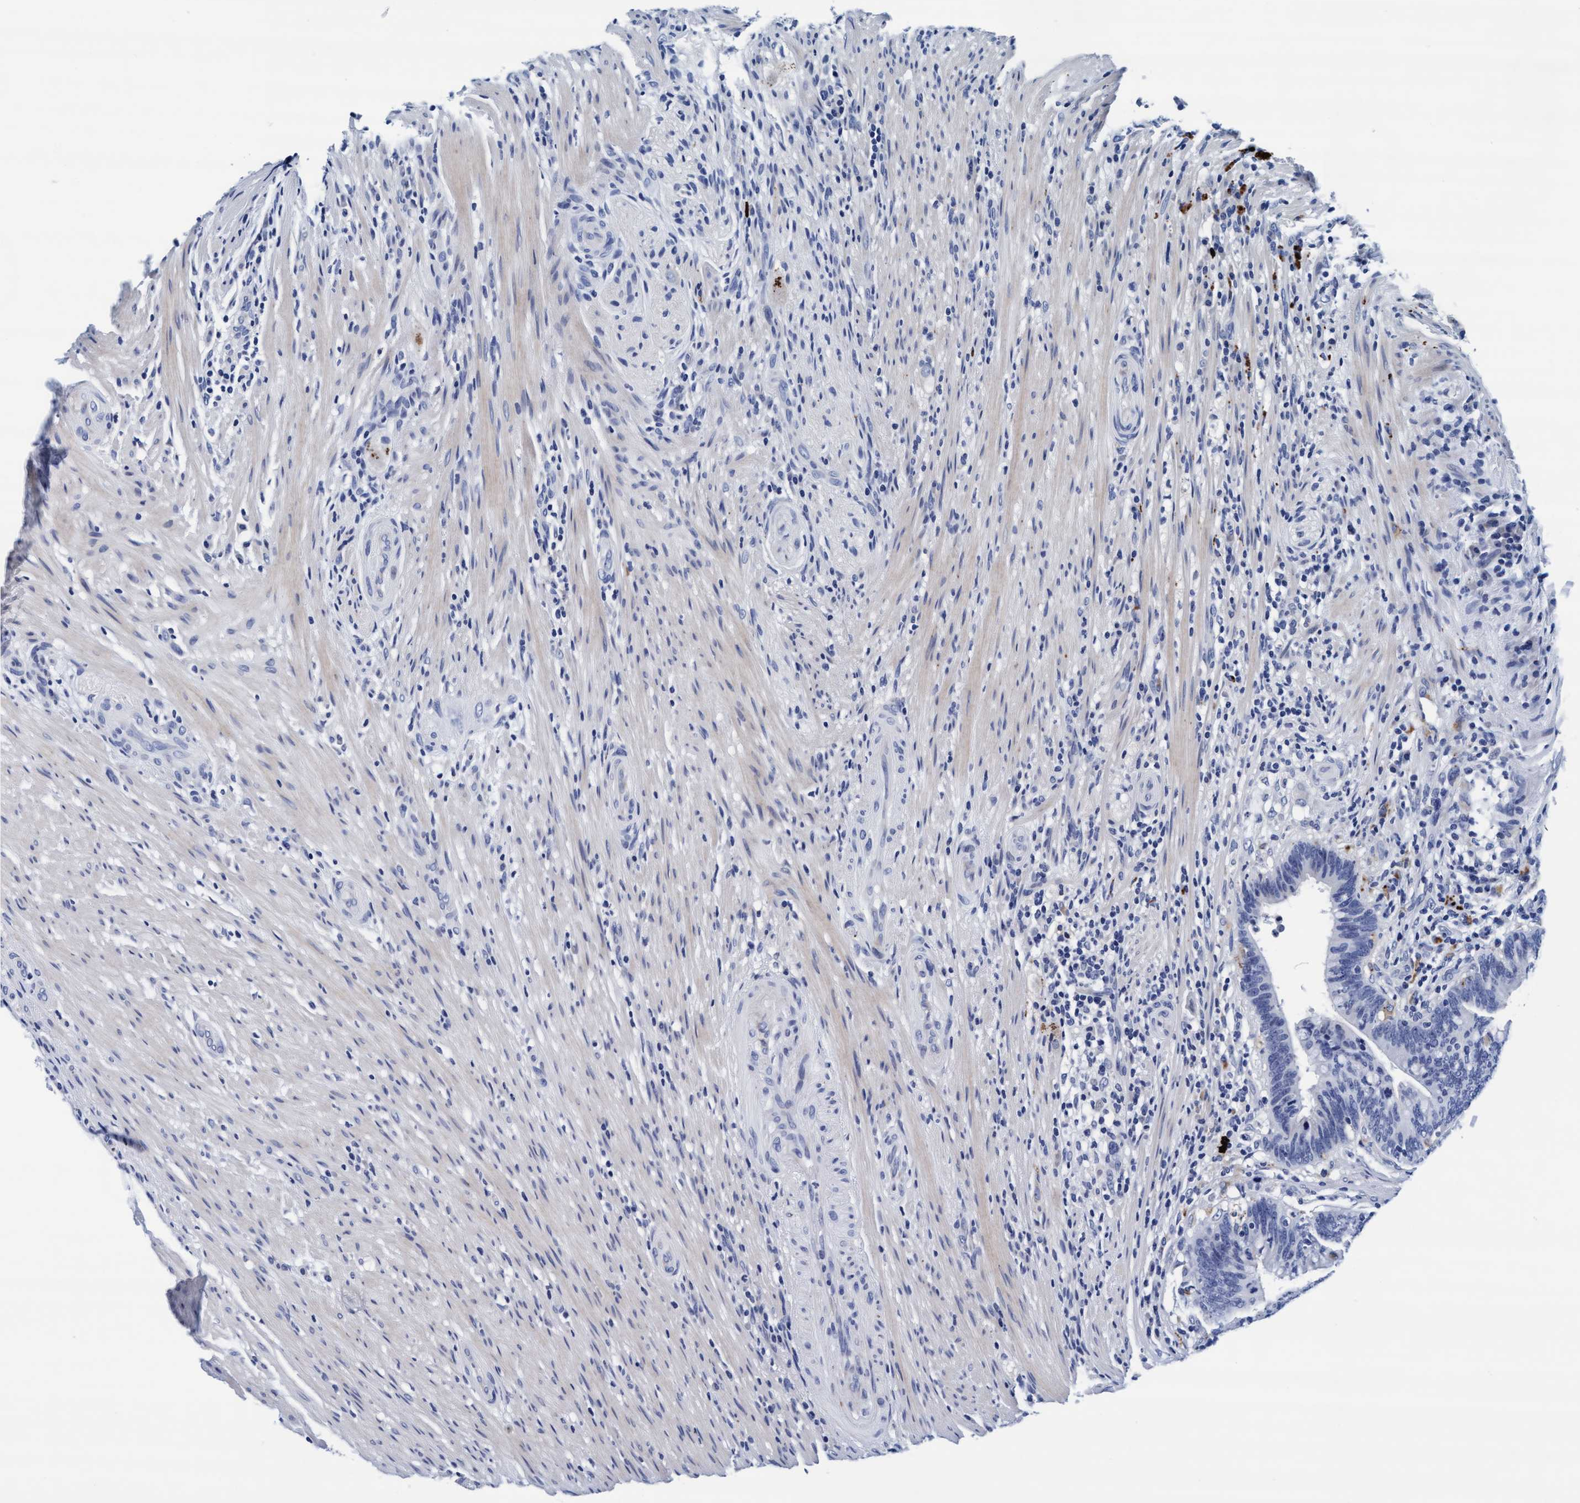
{"staining": {"intensity": "negative", "quantity": "none", "location": "none"}, "tissue": "colorectal cancer", "cell_type": "Tumor cells", "image_type": "cancer", "snomed": [{"axis": "morphology", "description": "Adenocarcinoma, NOS"}, {"axis": "topography", "description": "Colon"}], "caption": "Tumor cells show no significant staining in adenocarcinoma (colorectal).", "gene": "ARSG", "patient": {"sex": "female", "age": 66}}